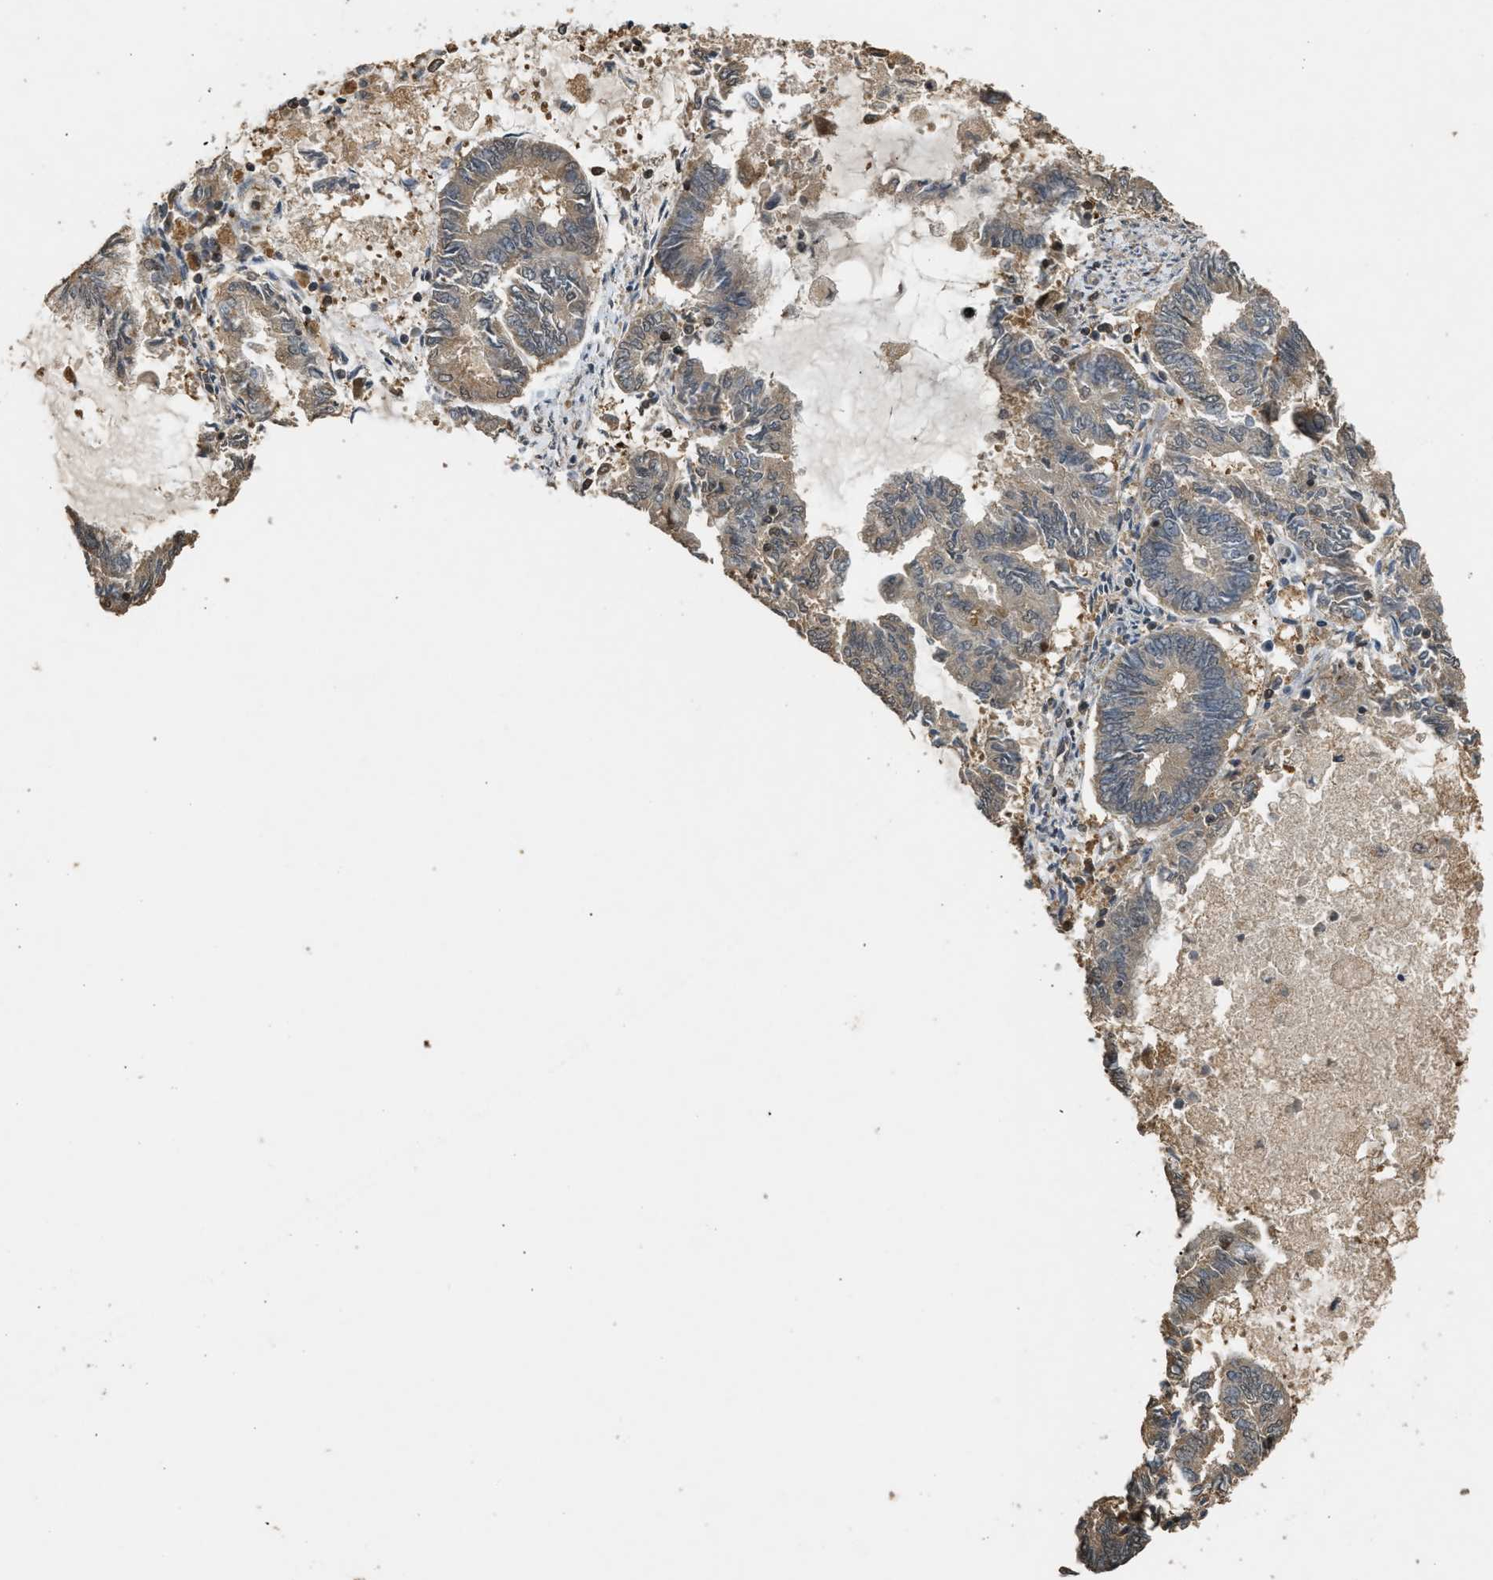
{"staining": {"intensity": "weak", "quantity": "<25%", "location": "cytoplasmic/membranous"}, "tissue": "endometrial cancer", "cell_type": "Tumor cells", "image_type": "cancer", "snomed": [{"axis": "morphology", "description": "Adenocarcinoma, NOS"}, {"axis": "topography", "description": "Endometrium"}], "caption": "An immunohistochemistry photomicrograph of adenocarcinoma (endometrial) is shown. There is no staining in tumor cells of adenocarcinoma (endometrial). The staining is performed using DAB brown chromogen with nuclei counter-stained in using hematoxylin.", "gene": "ARHGDIA", "patient": {"sex": "female", "age": 86}}